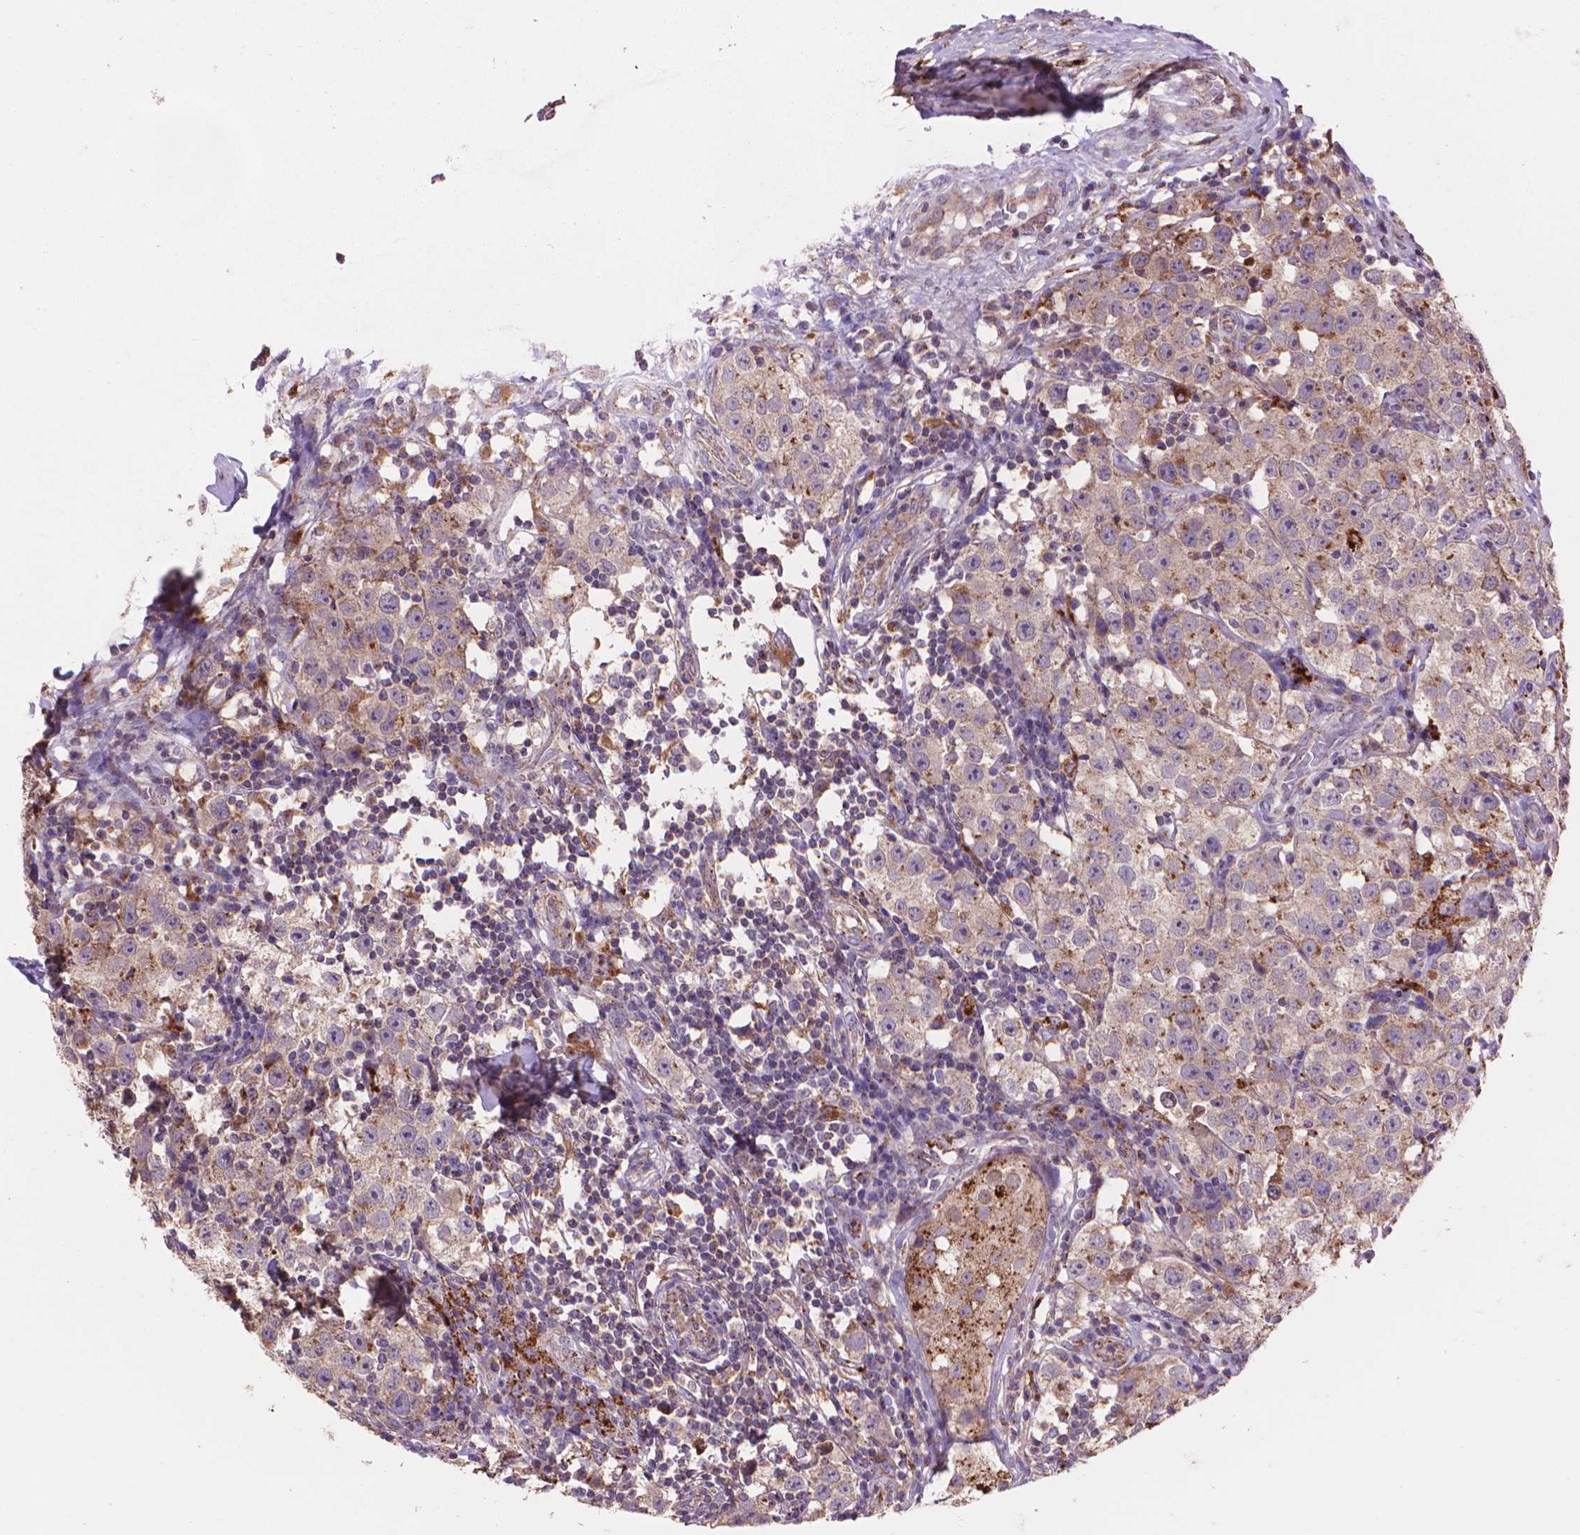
{"staining": {"intensity": "moderate", "quantity": ">75%", "location": "cytoplasmic/membranous"}, "tissue": "testis cancer", "cell_type": "Tumor cells", "image_type": "cancer", "snomed": [{"axis": "morphology", "description": "Seminoma, NOS"}, {"axis": "topography", "description": "Testis"}], "caption": "IHC staining of seminoma (testis), which exhibits medium levels of moderate cytoplasmic/membranous positivity in approximately >75% of tumor cells indicating moderate cytoplasmic/membranous protein expression. The staining was performed using DAB (brown) for protein detection and nuclei were counterstained in hematoxylin (blue).", "gene": "GLB1", "patient": {"sex": "male", "age": 34}}